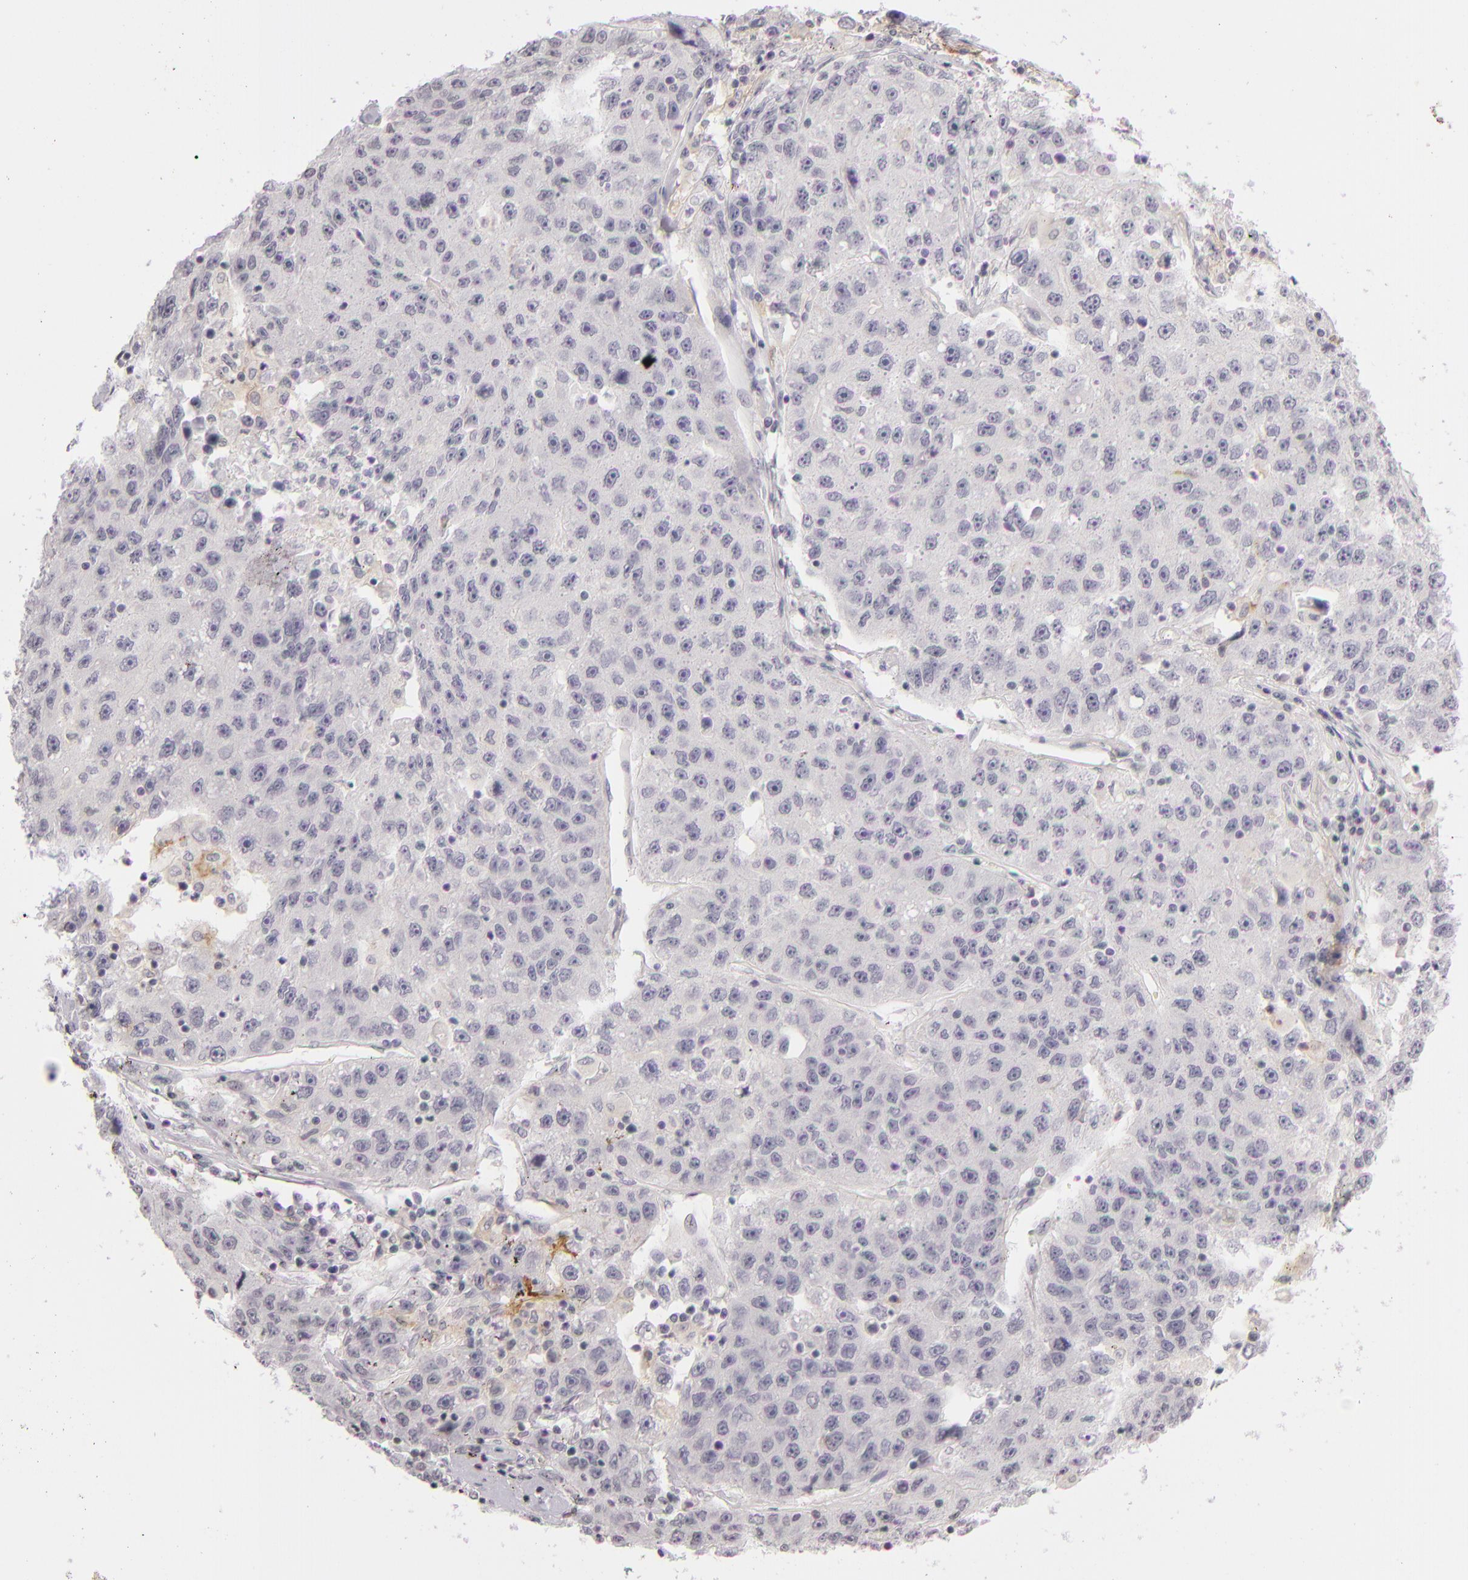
{"staining": {"intensity": "negative", "quantity": "none", "location": "none"}, "tissue": "liver cancer", "cell_type": "Tumor cells", "image_type": "cancer", "snomed": [{"axis": "morphology", "description": "Carcinoma, Hepatocellular, NOS"}, {"axis": "topography", "description": "Liver"}], "caption": "Tumor cells show no significant positivity in liver hepatocellular carcinoma.", "gene": "CD40", "patient": {"sex": "male", "age": 49}}